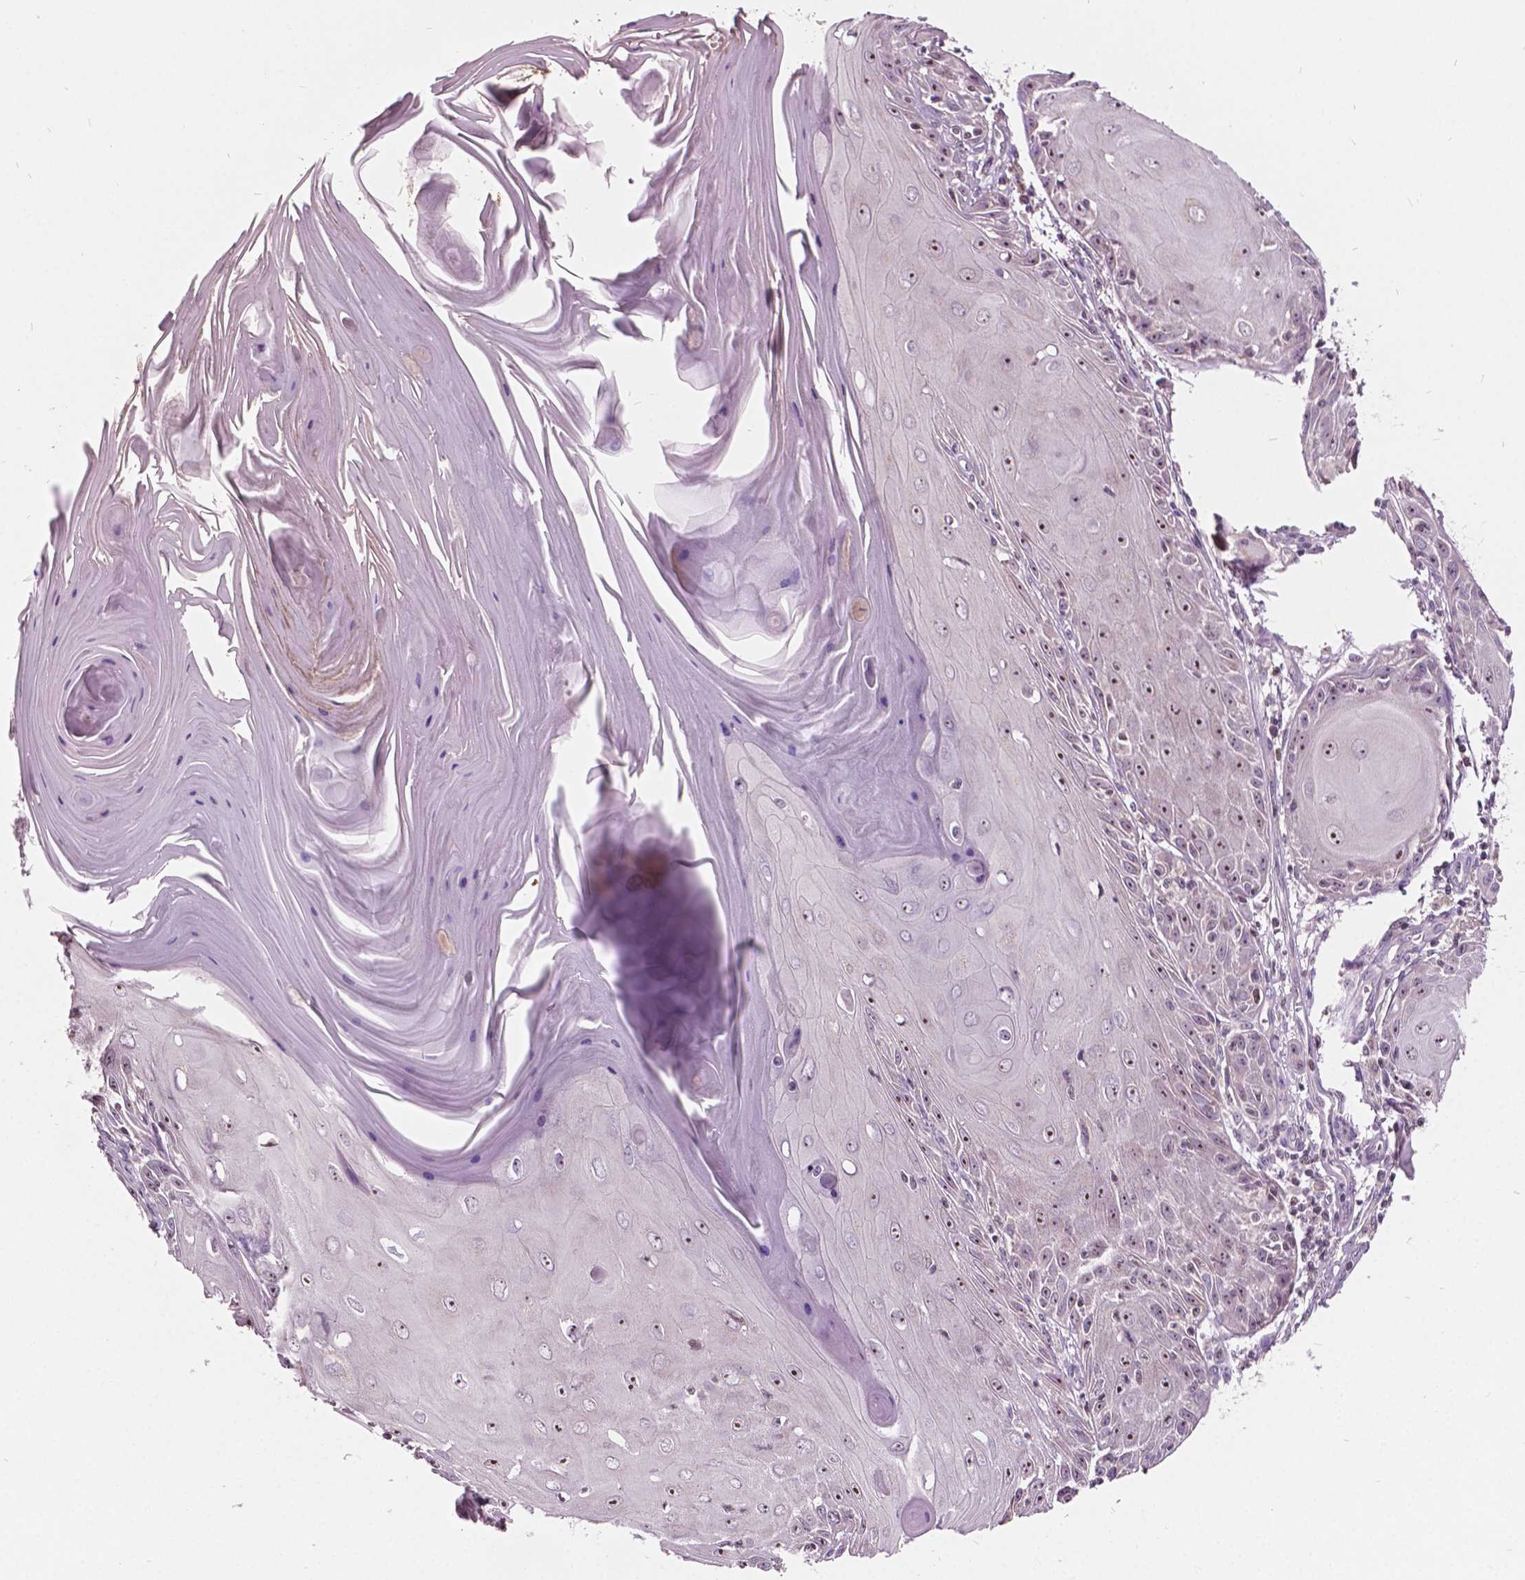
{"staining": {"intensity": "moderate", "quantity": ">75%", "location": "nuclear"}, "tissue": "skin cancer", "cell_type": "Tumor cells", "image_type": "cancer", "snomed": [{"axis": "morphology", "description": "Squamous cell carcinoma, NOS"}, {"axis": "topography", "description": "Skin"}, {"axis": "topography", "description": "Vulva"}], "caption": "Human skin cancer stained for a protein (brown) demonstrates moderate nuclear positive positivity in about >75% of tumor cells.", "gene": "ODF3L2", "patient": {"sex": "female", "age": 85}}